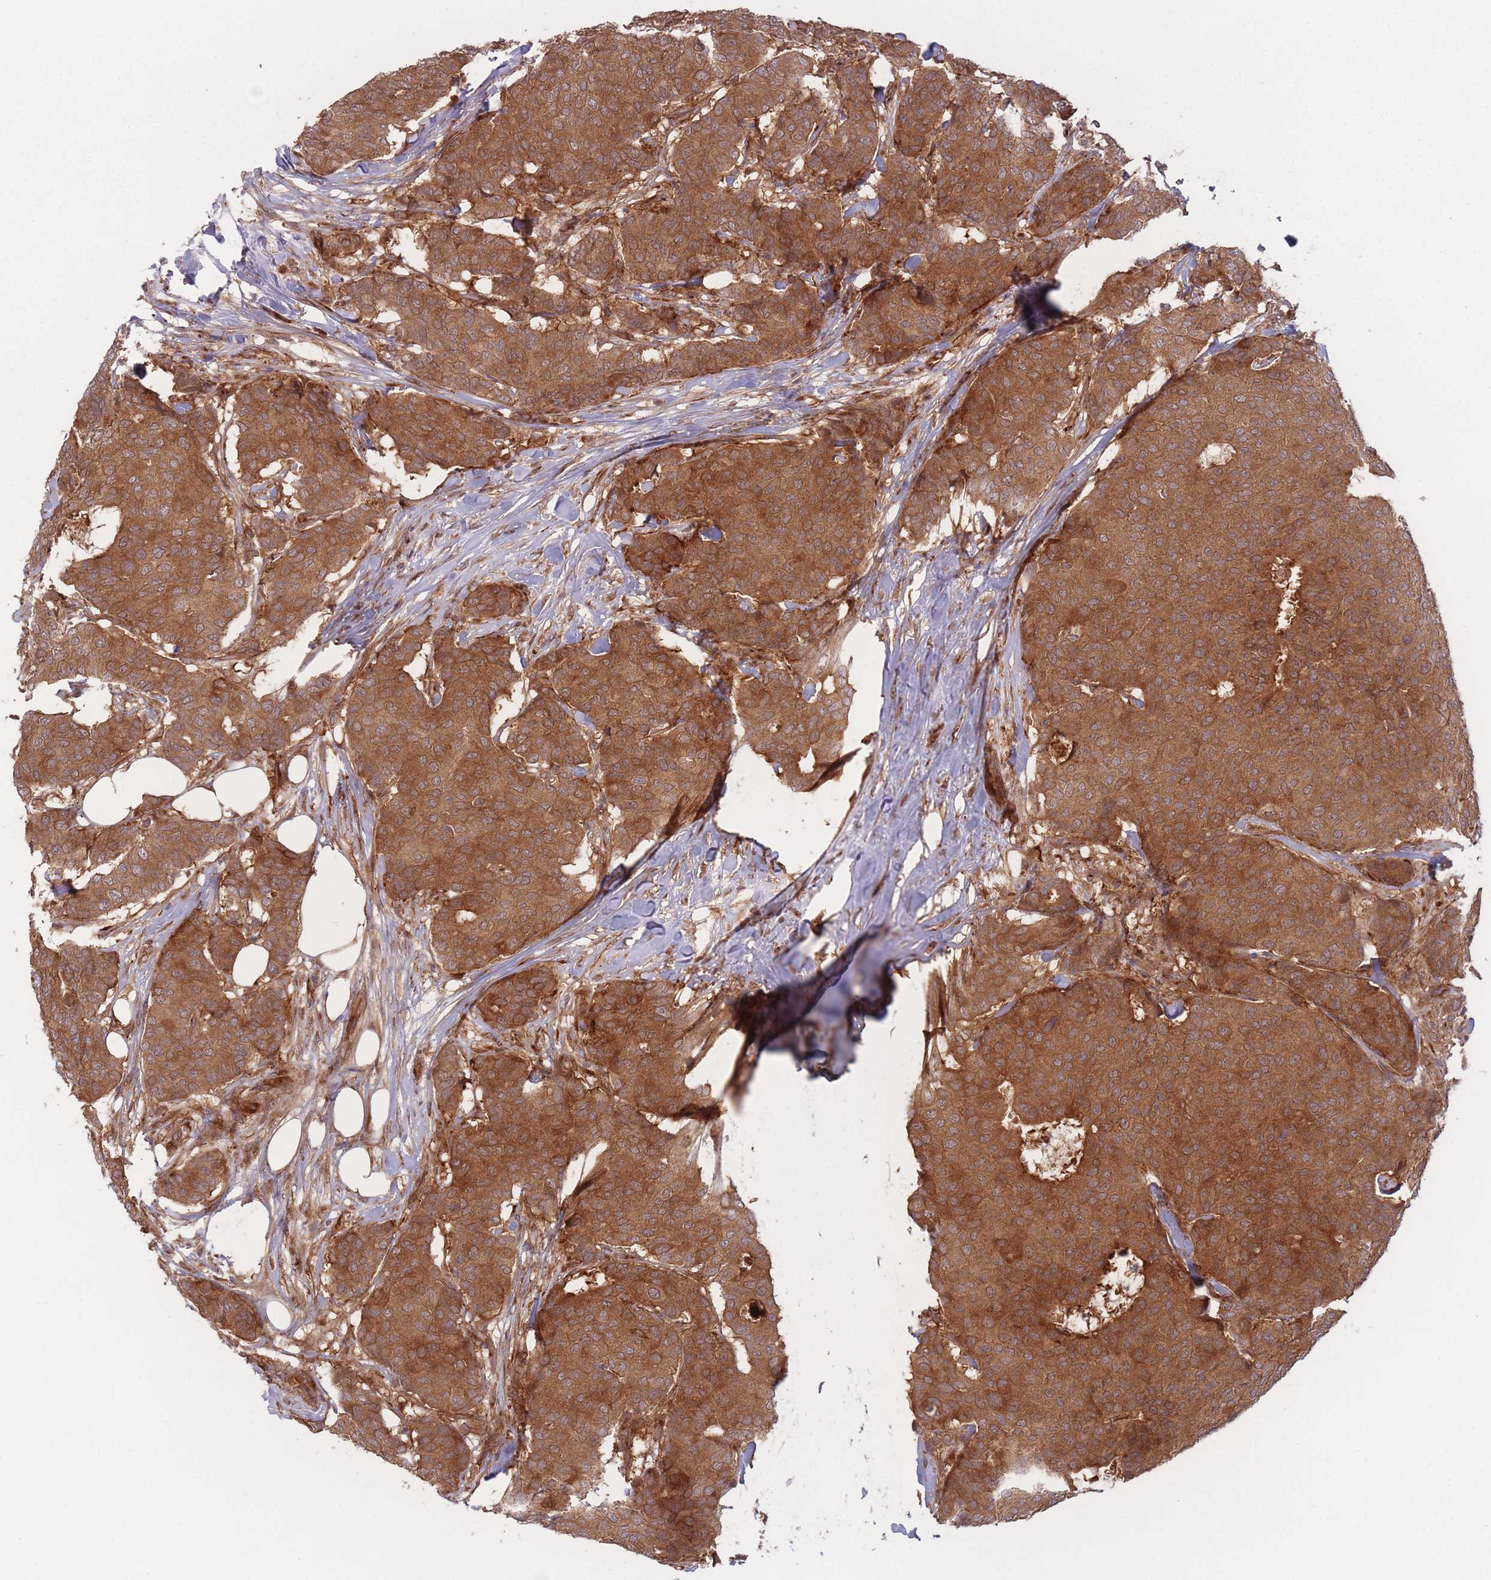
{"staining": {"intensity": "strong", "quantity": ">75%", "location": "cytoplasmic/membranous"}, "tissue": "breast cancer", "cell_type": "Tumor cells", "image_type": "cancer", "snomed": [{"axis": "morphology", "description": "Duct carcinoma"}, {"axis": "topography", "description": "Breast"}], "caption": "Immunohistochemical staining of human infiltrating ductal carcinoma (breast) exhibits strong cytoplasmic/membranous protein staining in about >75% of tumor cells.", "gene": "PODXL2", "patient": {"sex": "female", "age": 75}}